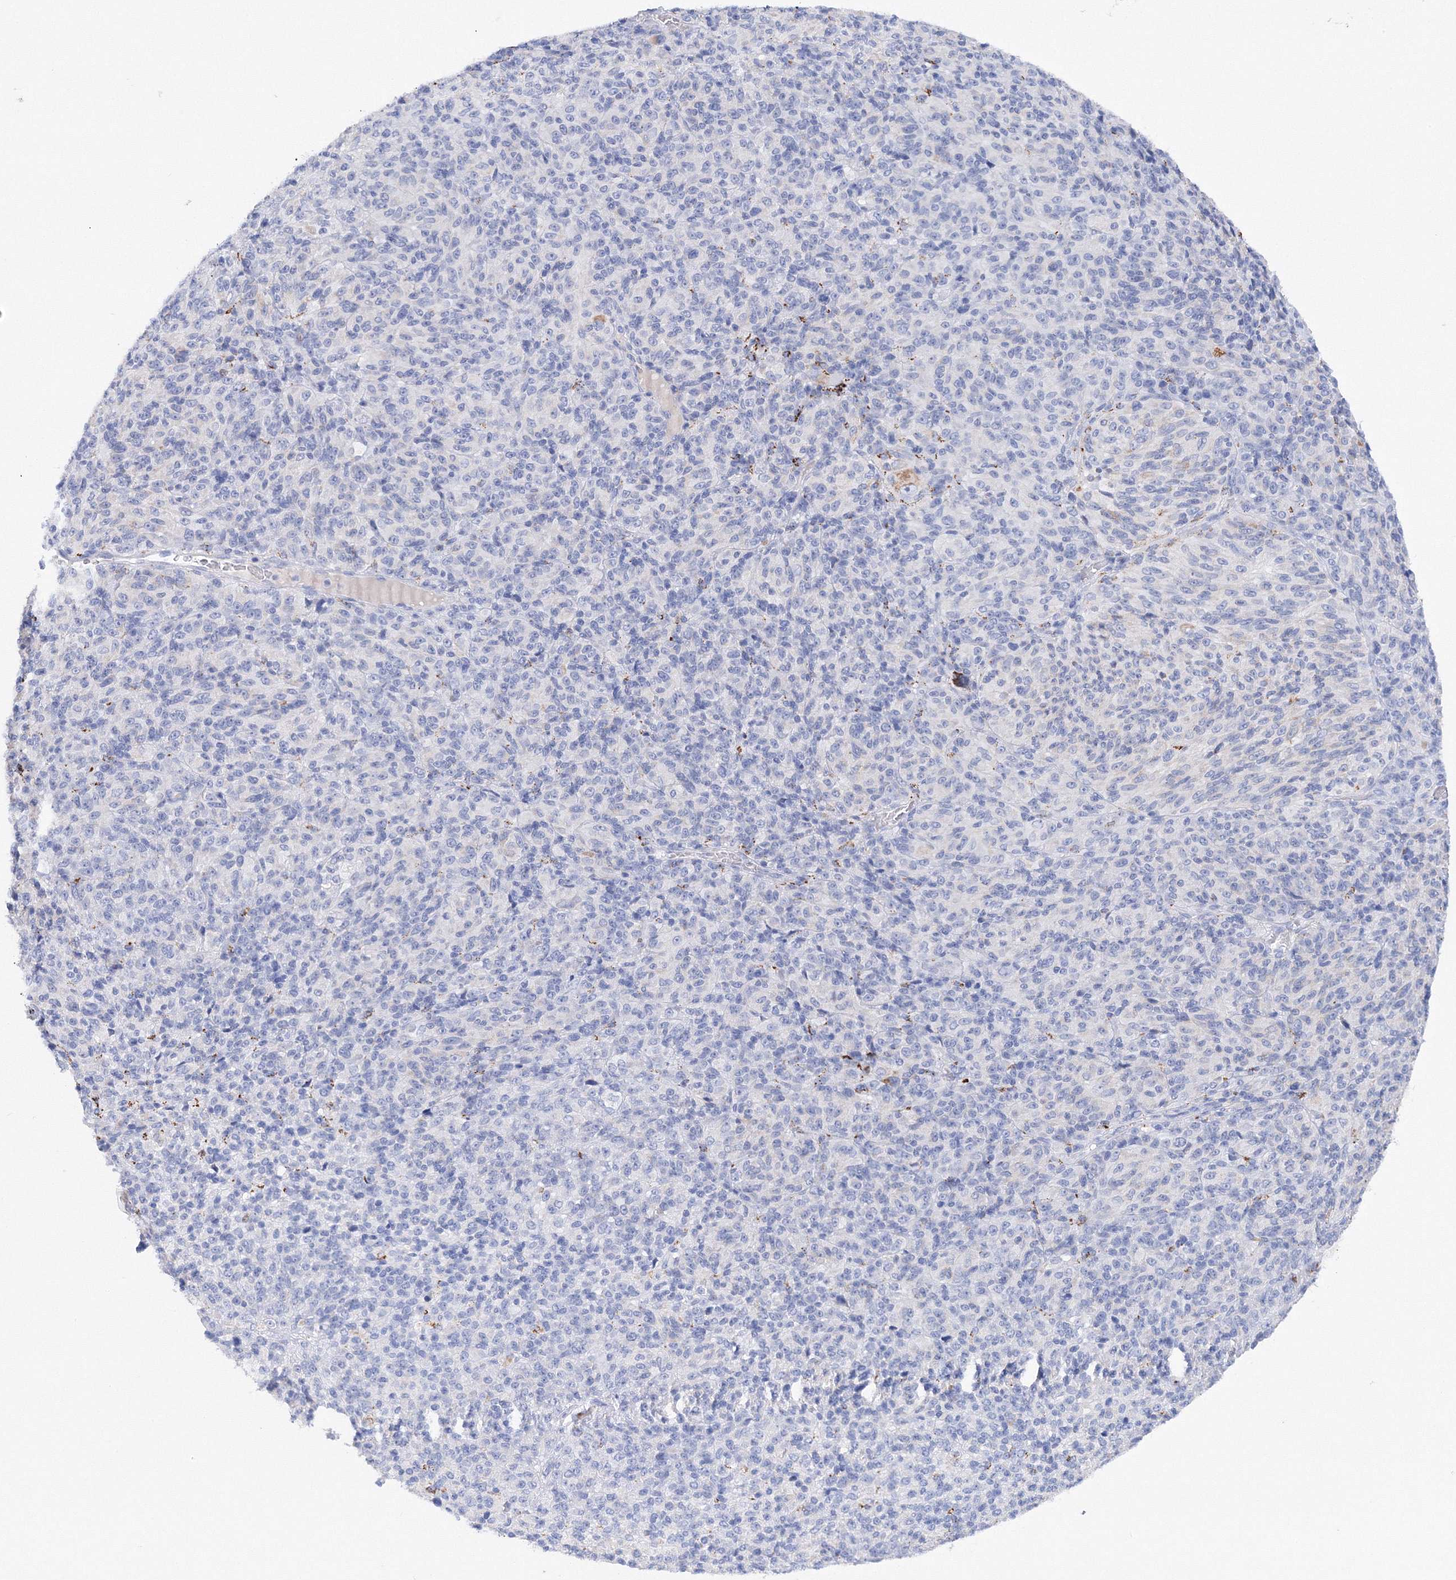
{"staining": {"intensity": "negative", "quantity": "none", "location": "none"}, "tissue": "melanoma", "cell_type": "Tumor cells", "image_type": "cancer", "snomed": [{"axis": "morphology", "description": "Malignant melanoma, Metastatic site"}, {"axis": "topography", "description": "Brain"}], "caption": "This is an IHC photomicrograph of malignant melanoma (metastatic site). There is no staining in tumor cells.", "gene": "MERTK", "patient": {"sex": "female", "age": 56}}